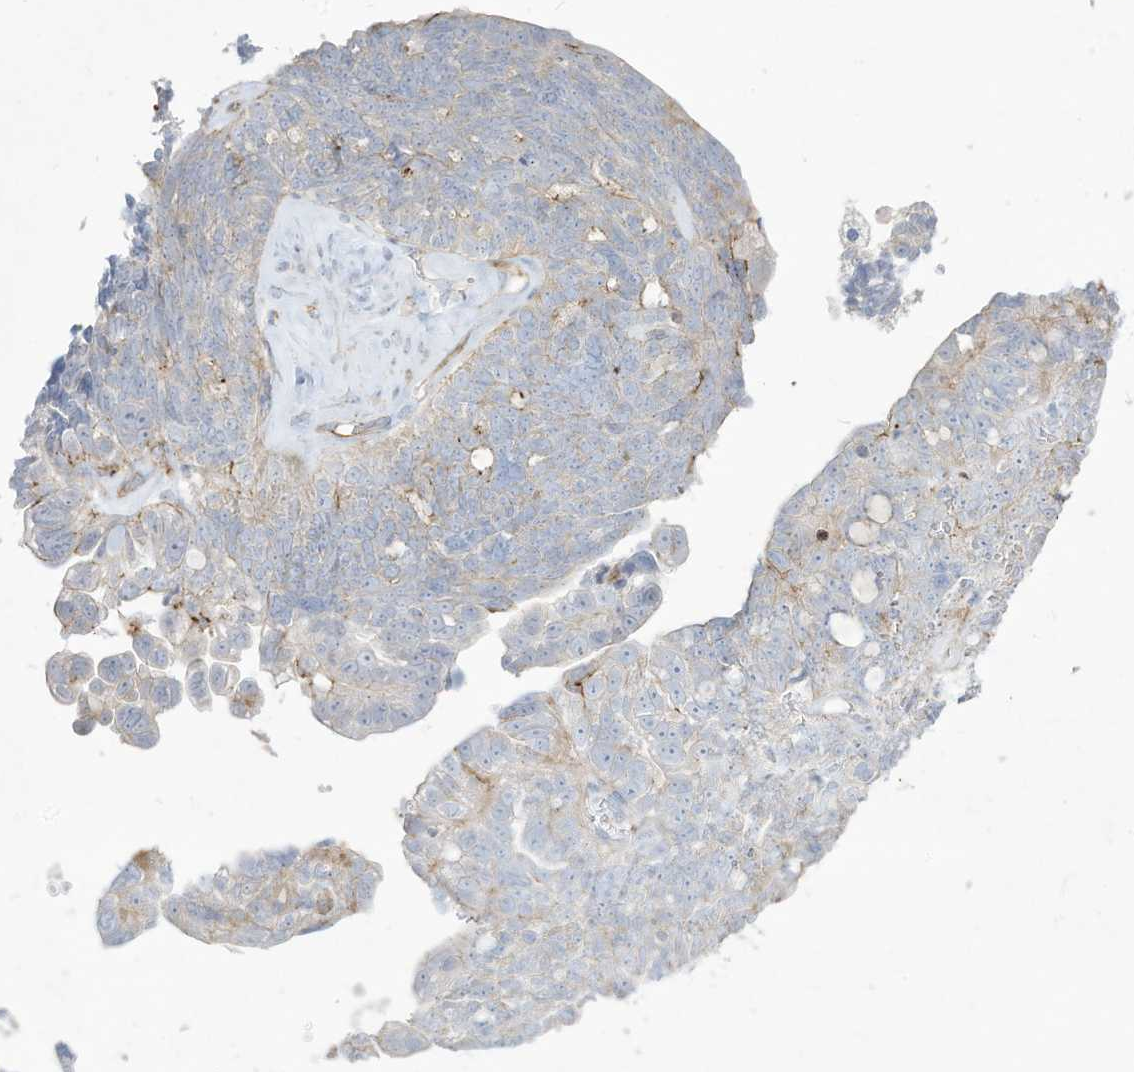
{"staining": {"intensity": "moderate", "quantity": "<25%", "location": "cytoplasmic/membranous"}, "tissue": "ovarian cancer", "cell_type": "Tumor cells", "image_type": "cancer", "snomed": [{"axis": "morphology", "description": "Cystadenocarcinoma, serous, NOS"}, {"axis": "topography", "description": "Ovary"}], "caption": "A brown stain labels moderate cytoplasmic/membranous staining of a protein in human ovarian serous cystadenocarcinoma tumor cells.", "gene": "THNSL2", "patient": {"sex": "female", "age": 79}}